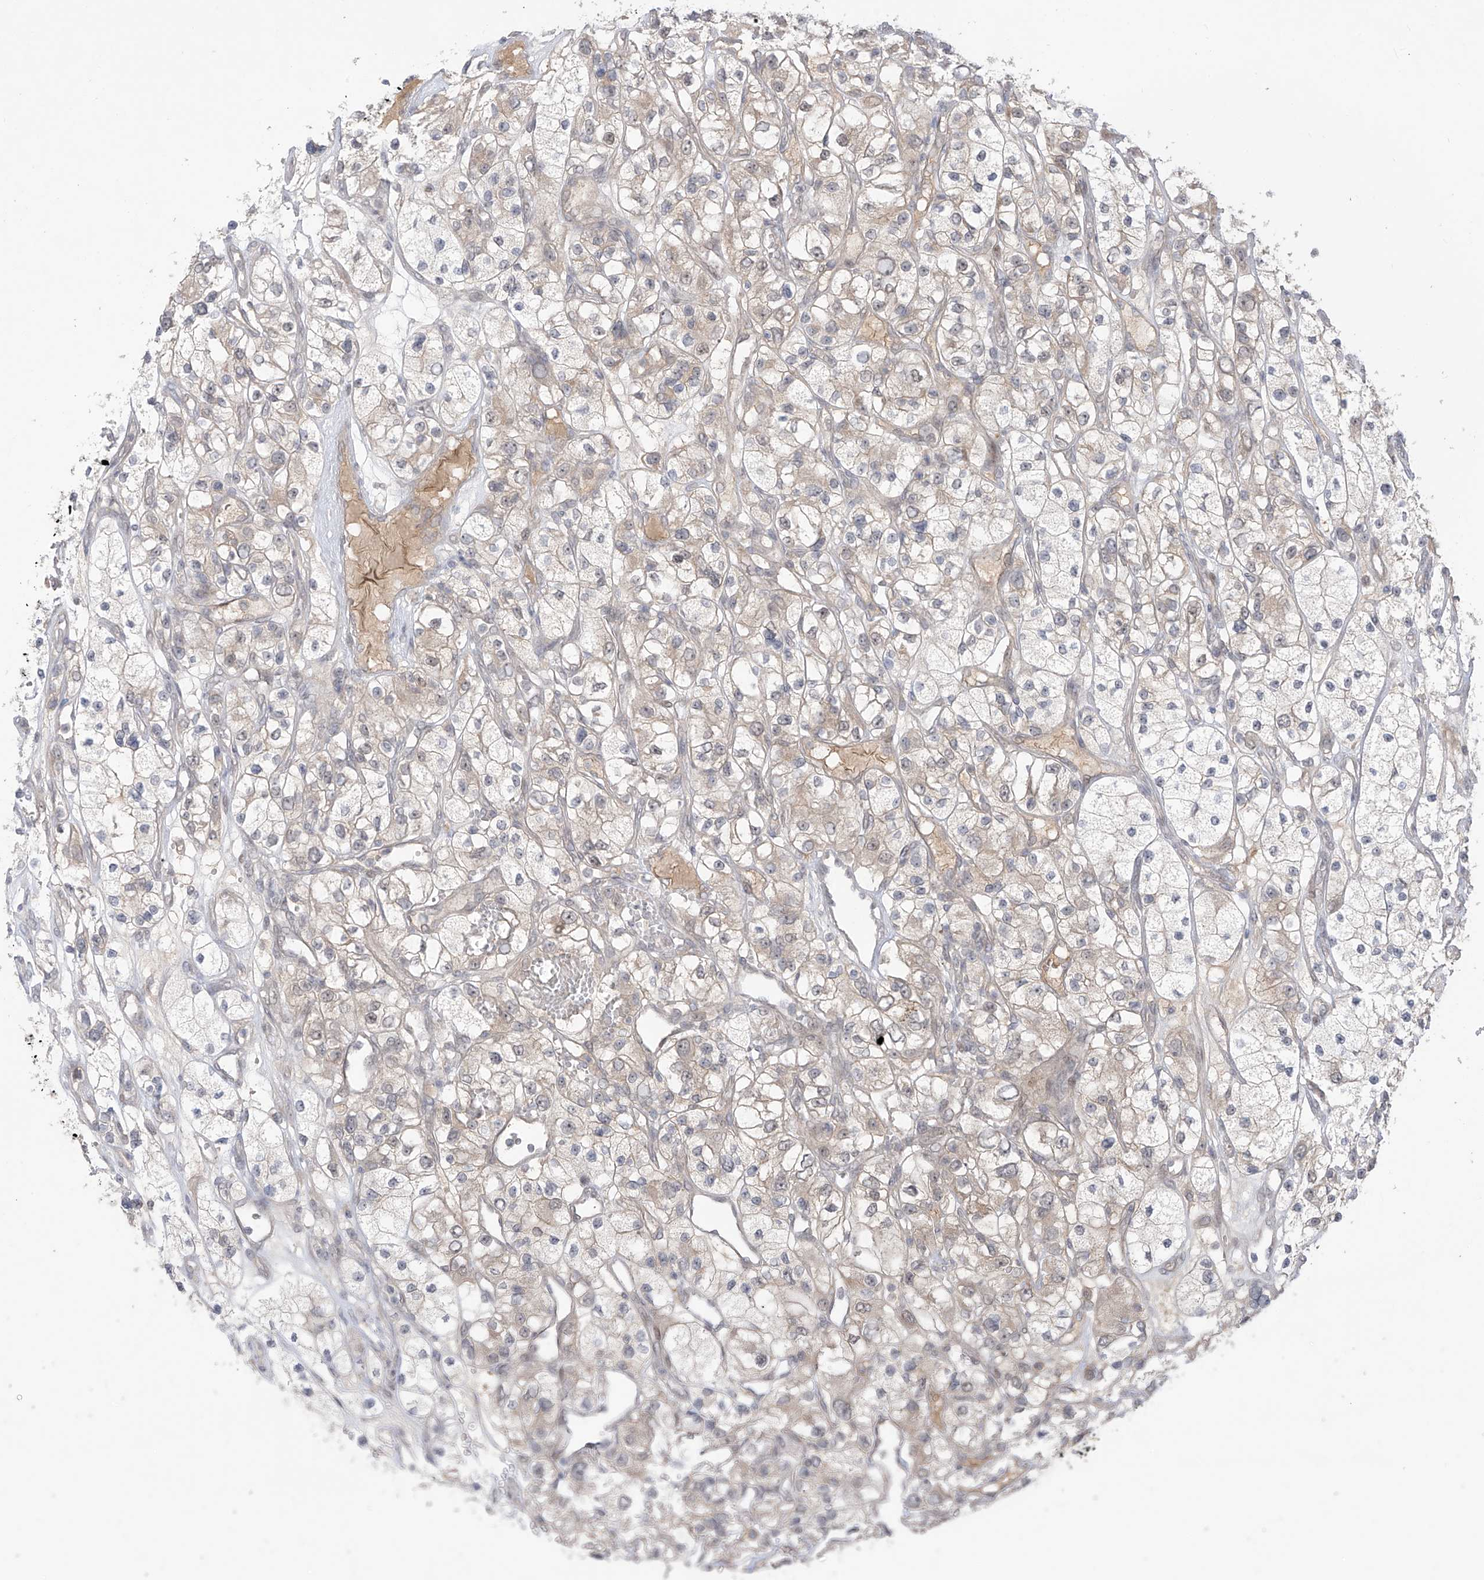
{"staining": {"intensity": "weak", "quantity": "25%-75%", "location": "cytoplasmic/membranous"}, "tissue": "renal cancer", "cell_type": "Tumor cells", "image_type": "cancer", "snomed": [{"axis": "morphology", "description": "Adenocarcinoma, NOS"}, {"axis": "topography", "description": "Kidney"}], "caption": "Immunohistochemical staining of renal adenocarcinoma displays low levels of weak cytoplasmic/membranous positivity in about 25%-75% of tumor cells. The staining is performed using DAB (3,3'-diaminobenzidine) brown chromogen to label protein expression. The nuclei are counter-stained blue using hematoxylin.", "gene": "OGT", "patient": {"sex": "female", "age": 57}}